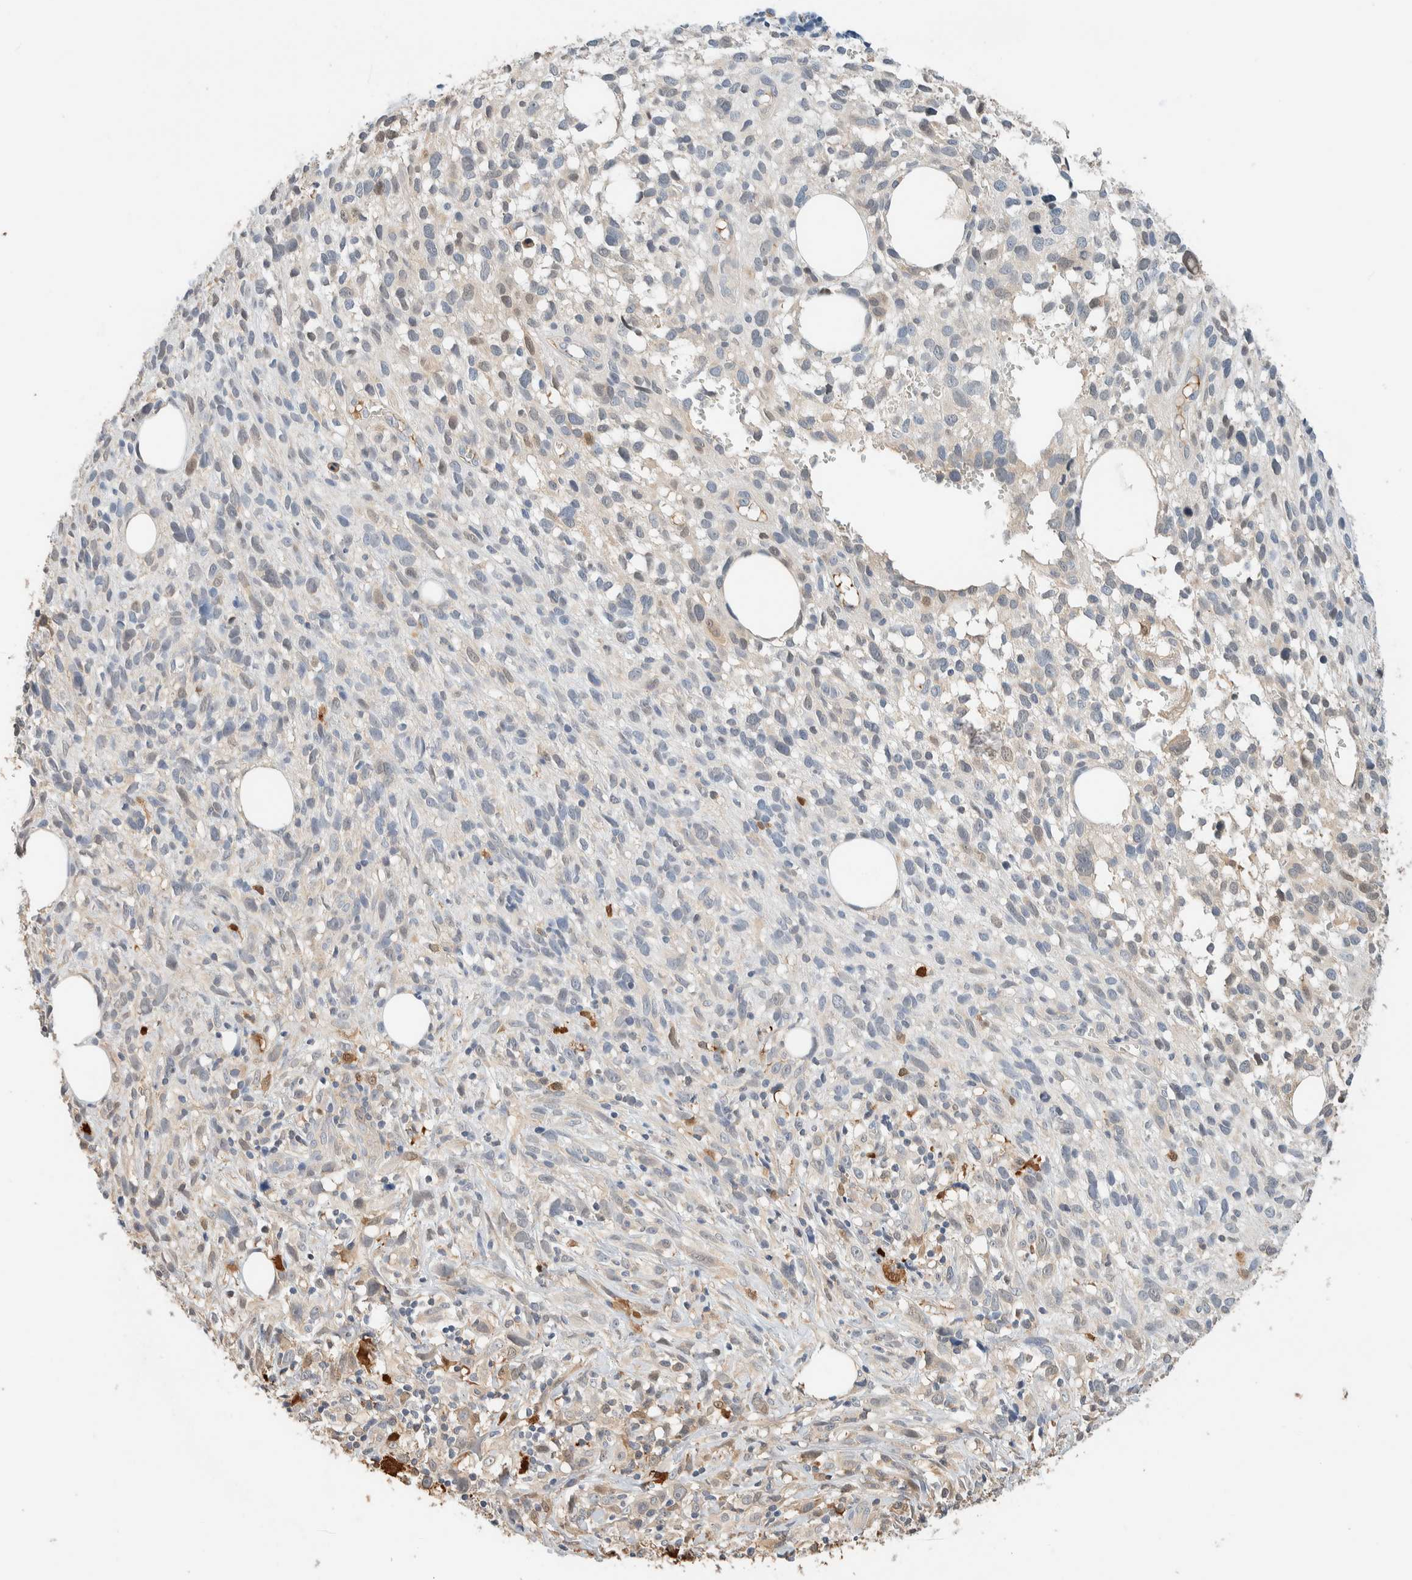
{"staining": {"intensity": "negative", "quantity": "none", "location": "none"}, "tissue": "melanoma", "cell_type": "Tumor cells", "image_type": "cancer", "snomed": [{"axis": "morphology", "description": "Malignant melanoma, NOS"}, {"axis": "topography", "description": "Skin"}], "caption": "Tumor cells are negative for brown protein staining in melanoma.", "gene": "SETD4", "patient": {"sex": "female", "age": 55}}